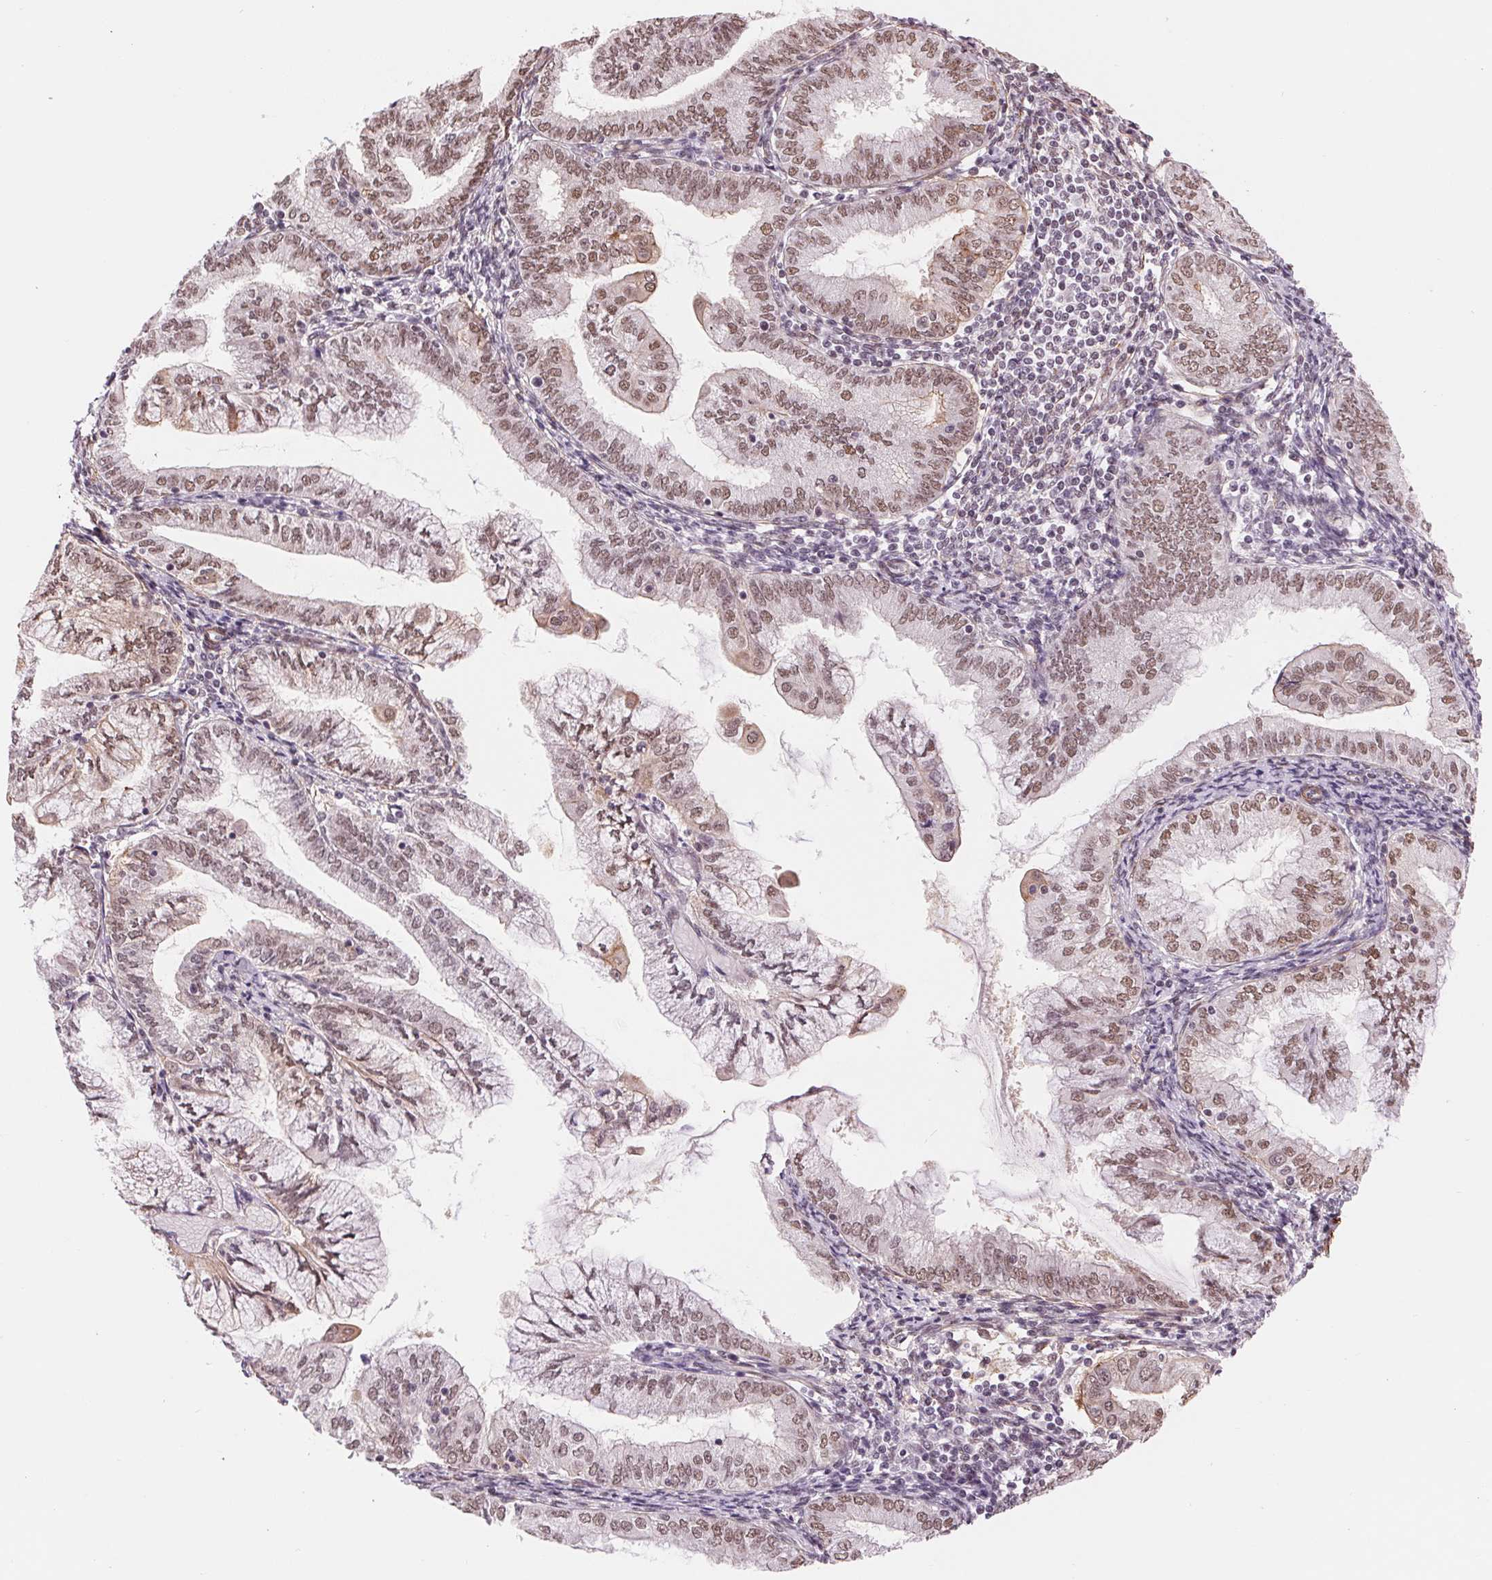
{"staining": {"intensity": "moderate", "quantity": ">75%", "location": "cytoplasmic/membranous,nuclear"}, "tissue": "endometrial cancer", "cell_type": "Tumor cells", "image_type": "cancer", "snomed": [{"axis": "morphology", "description": "Adenocarcinoma, NOS"}, {"axis": "topography", "description": "Endometrium"}], "caption": "Protein staining reveals moderate cytoplasmic/membranous and nuclear staining in about >75% of tumor cells in endometrial cancer.", "gene": "BCAT1", "patient": {"sex": "female", "age": 55}}